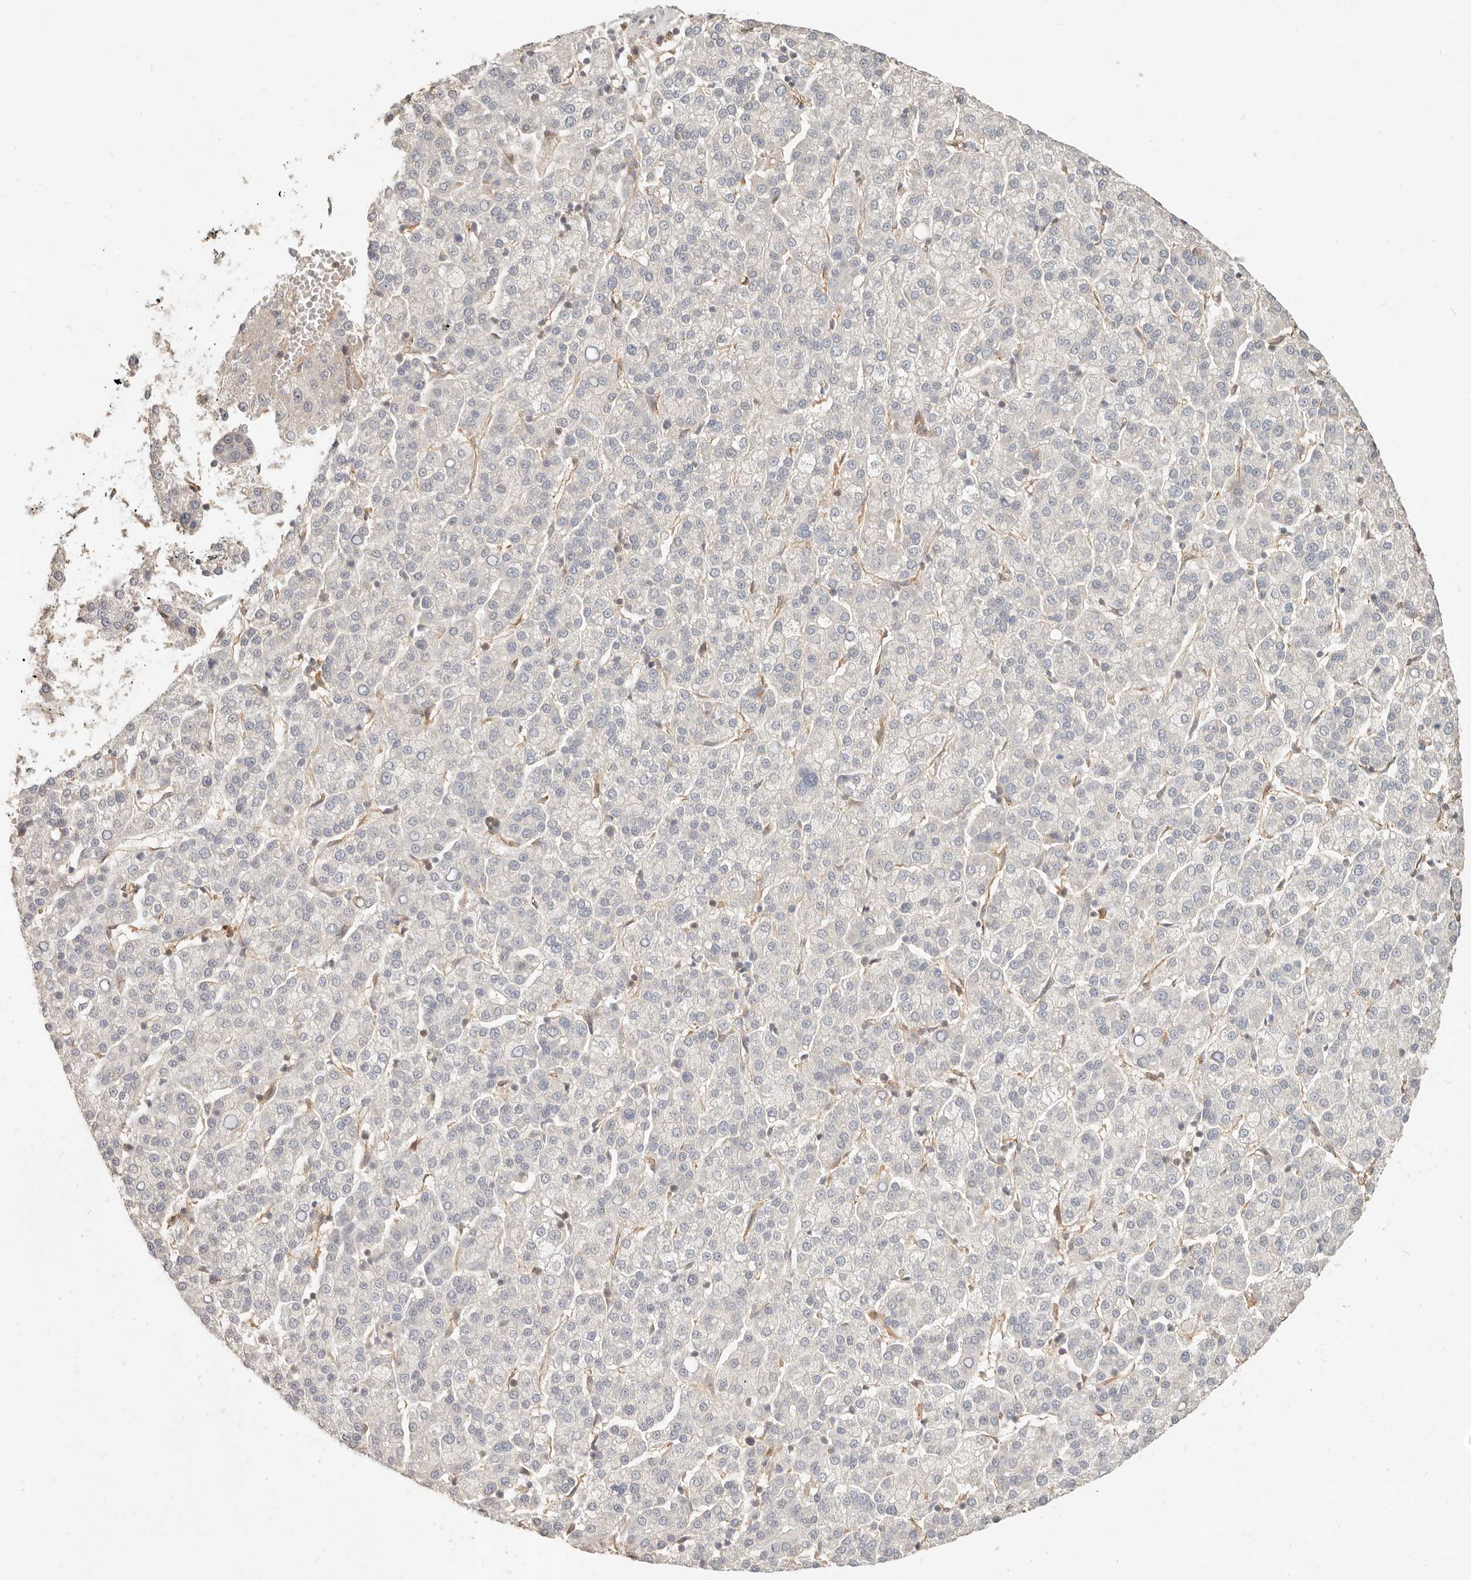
{"staining": {"intensity": "negative", "quantity": "none", "location": "none"}, "tissue": "liver cancer", "cell_type": "Tumor cells", "image_type": "cancer", "snomed": [{"axis": "morphology", "description": "Carcinoma, Hepatocellular, NOS"}, {"axis": "topography", "description": "Liver"}], "caption": "Tumor cells are negative for brown protein staining in liver hepatocellular carcinoma.", "gene": "NECAP2", "patient": {"sex": "female", "age": 58}}